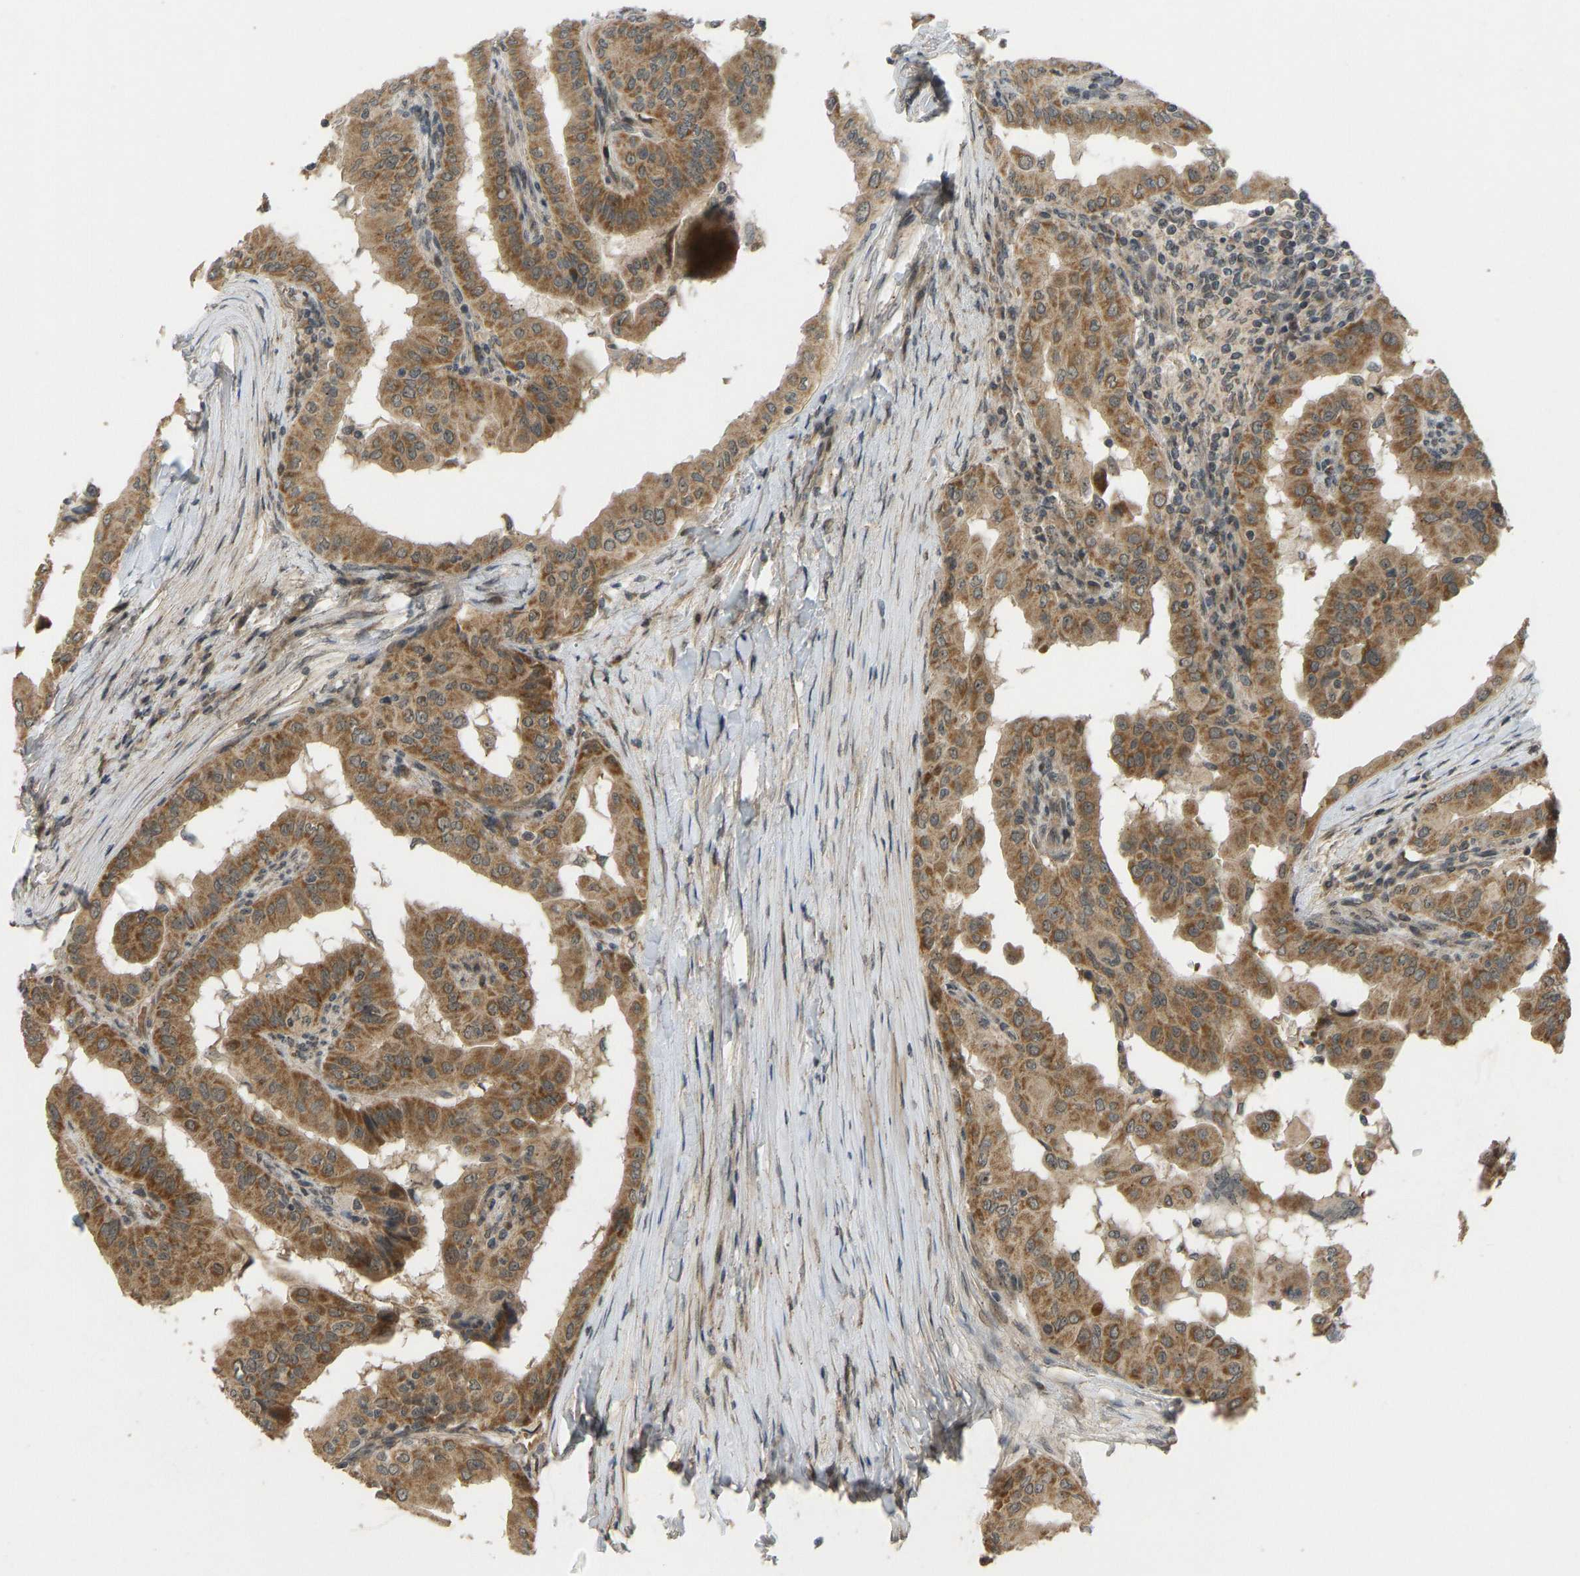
{"staining": {"intensity": "moderate", "quantity": ">75%", "location": "cytoplasmic/membranous"}, "tissue": "thyroid cancer", "cell_type": "Tumor cells", "image_type": "cancer", "snomed": [{"axis": "morphology", "description": "Papillary adenocarcinoma, NOS"}, {"axis": "topography", "description": "Thyroid gland"}], "caption": "The immunohistochemical stain labels moderate cytoplasmic/membranous expression in tumor cells of thyroid cancer (papillary adenocarcinoma) tissue.", "gene": "ACADS", "patient": {"sex": "male", "age": 33}}